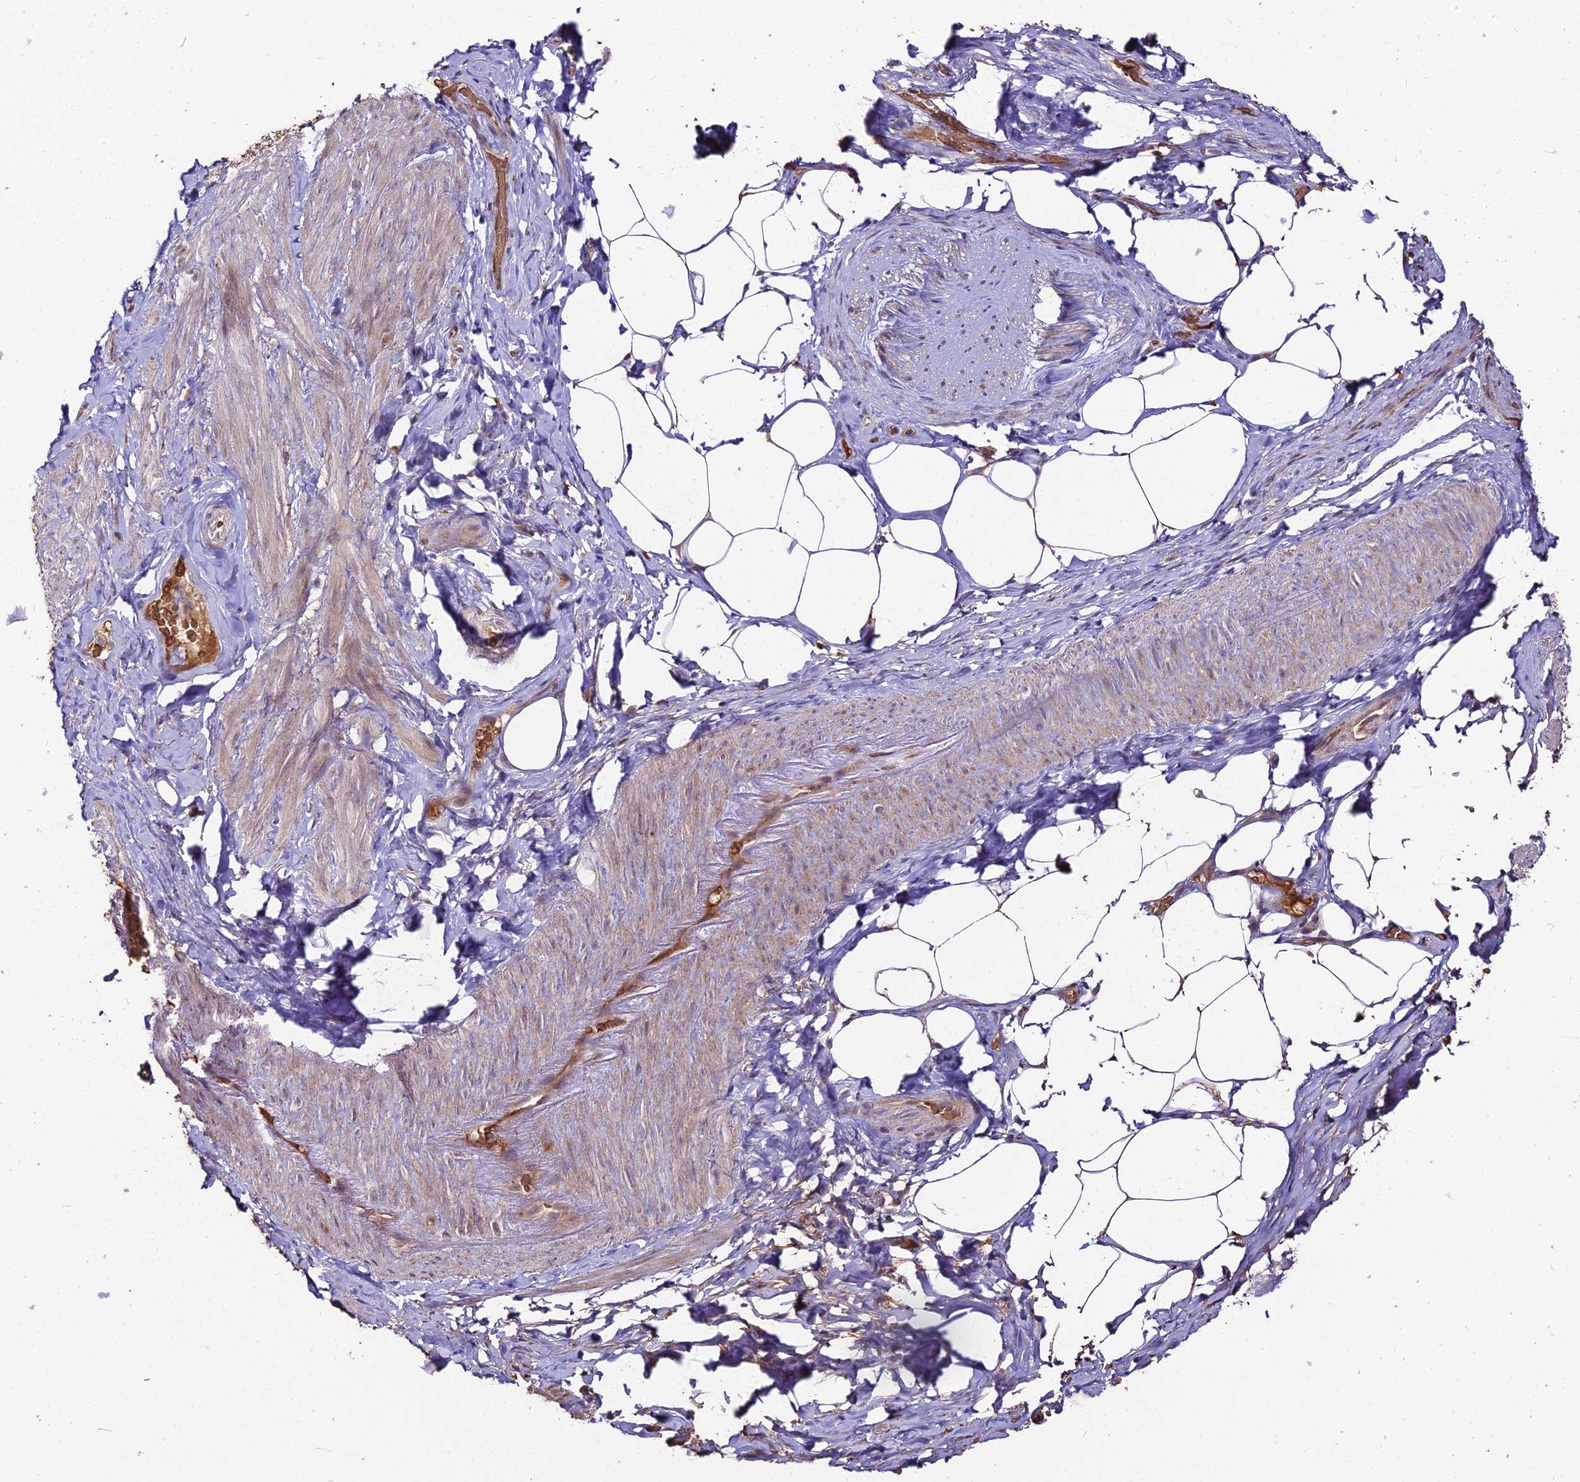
{"staining": {"intensity": "weak", "quantity": "<25%", "location": "cytoplasmic/membranous"}, "tissue": "smooth muscle", "cell_type": "Smooth muscle cells", "image_type": "normal", "snomed": [{"axis": "morphology", "description": "Normal tissue, NOS"}, {"axis": "topography", "description": "Smooth muscle"}, {"axis": "topography", "description": "Peripheral nerve tissue"}], "caption": "DAB immunohistochemical staining of normal human smooth muscle demonstrates no significant expression in smooth muscle cells.", "gene": "ZDBF2", "patient": {"sex": "male", "age": 69}}